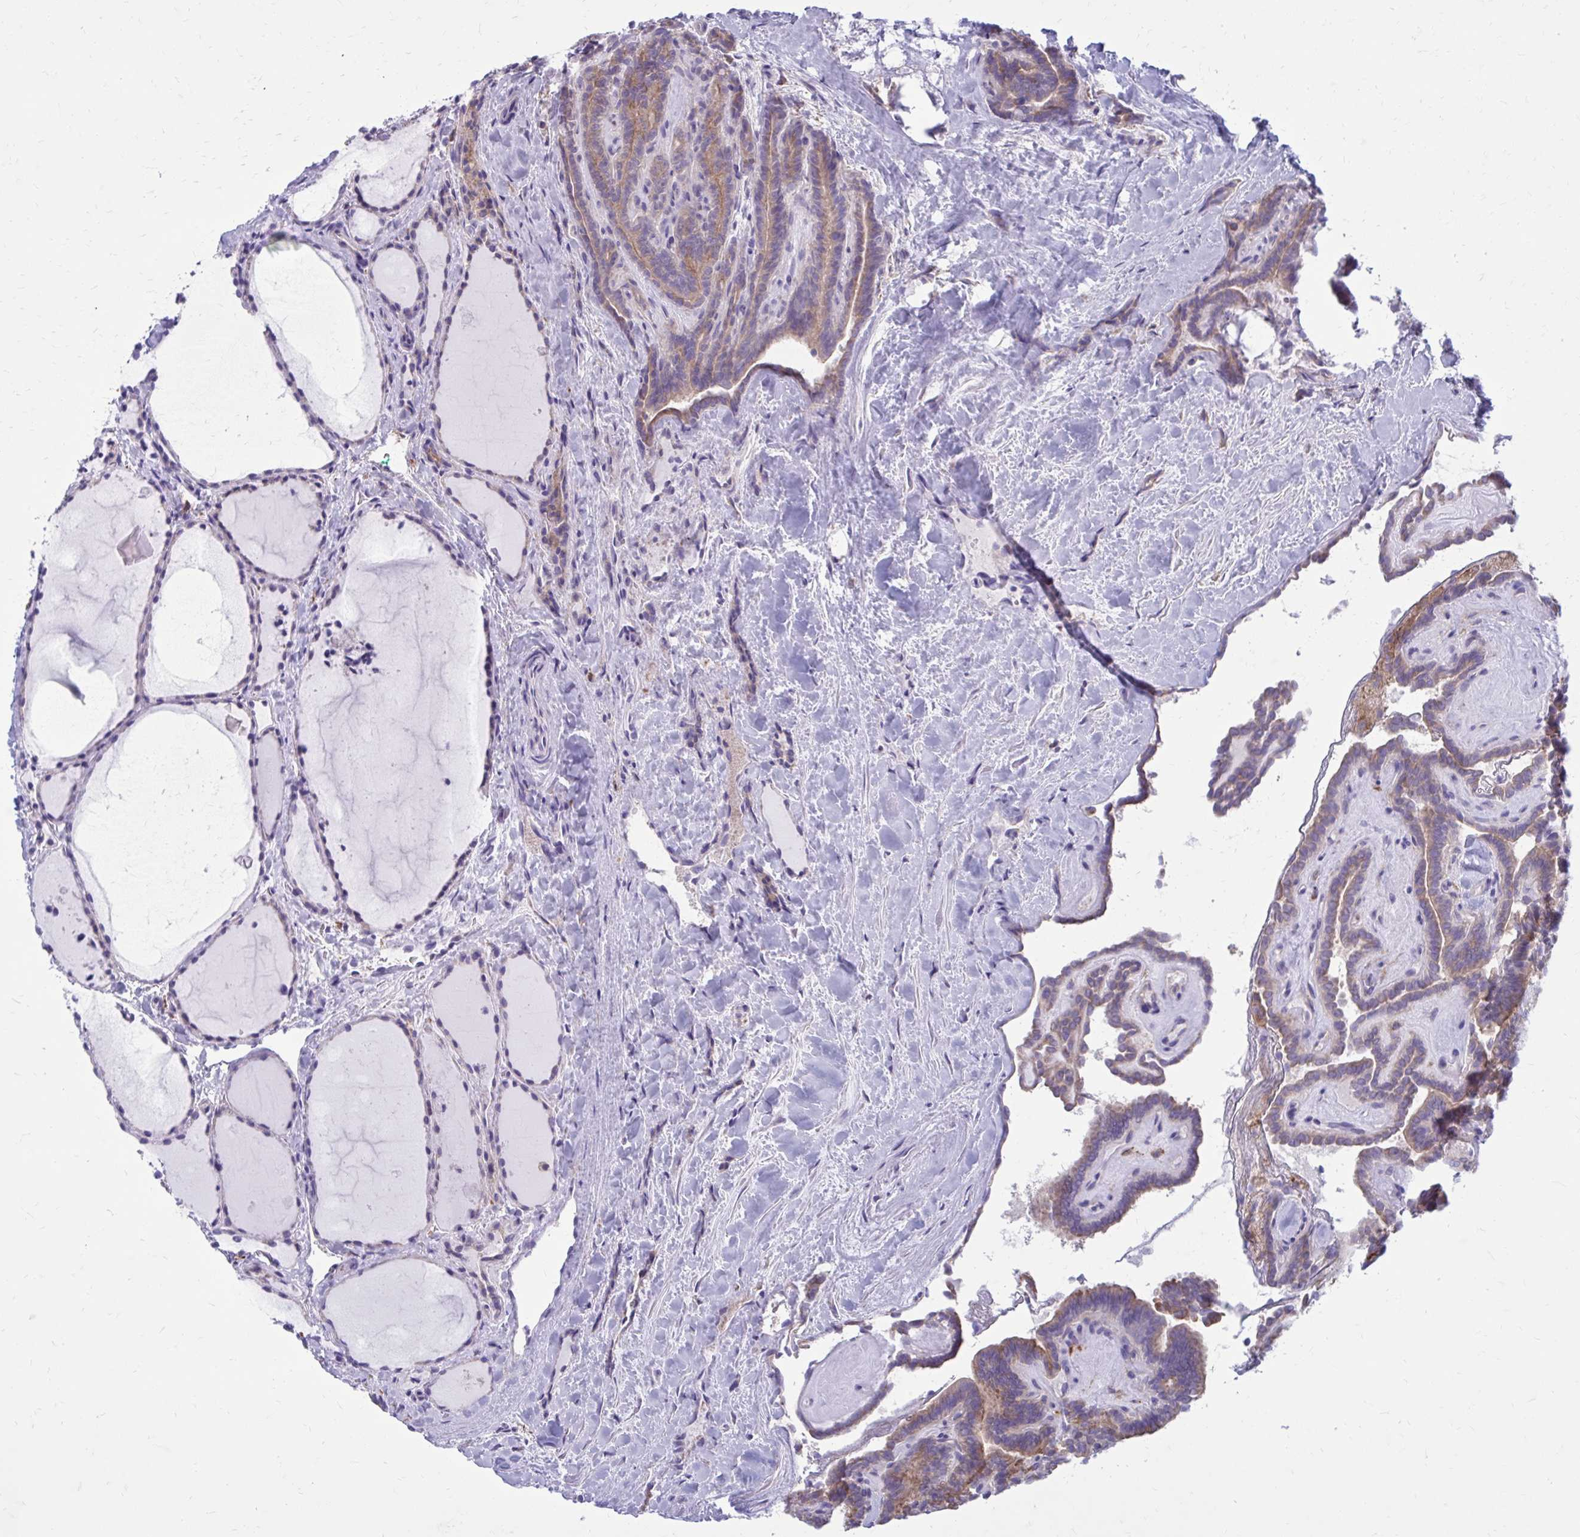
{"staining": {"intensity": "weak", "quantity": ">75%", "location": "cytoplasmic/membranous"}, "tissue": "thyroid cancer", "cell_type": "Tumor cells", "image_type": "cancer", "snomed": [{"axis": "morphology", "description": "Papillary adenocarcinoma, NOS"}, {"axis": "topography", "description": "Thyroid gland"}], "caption": "An immunohistochemistry histopathology image of neoplastic tissue is shown. Protein staining in brown highlights weak cytoplasmic/membranous positivity in thyroid papillary adenocarcinoma within tumor cells.", "gene": "CLTA", "patient": {"sex": "female", "age": 21}}